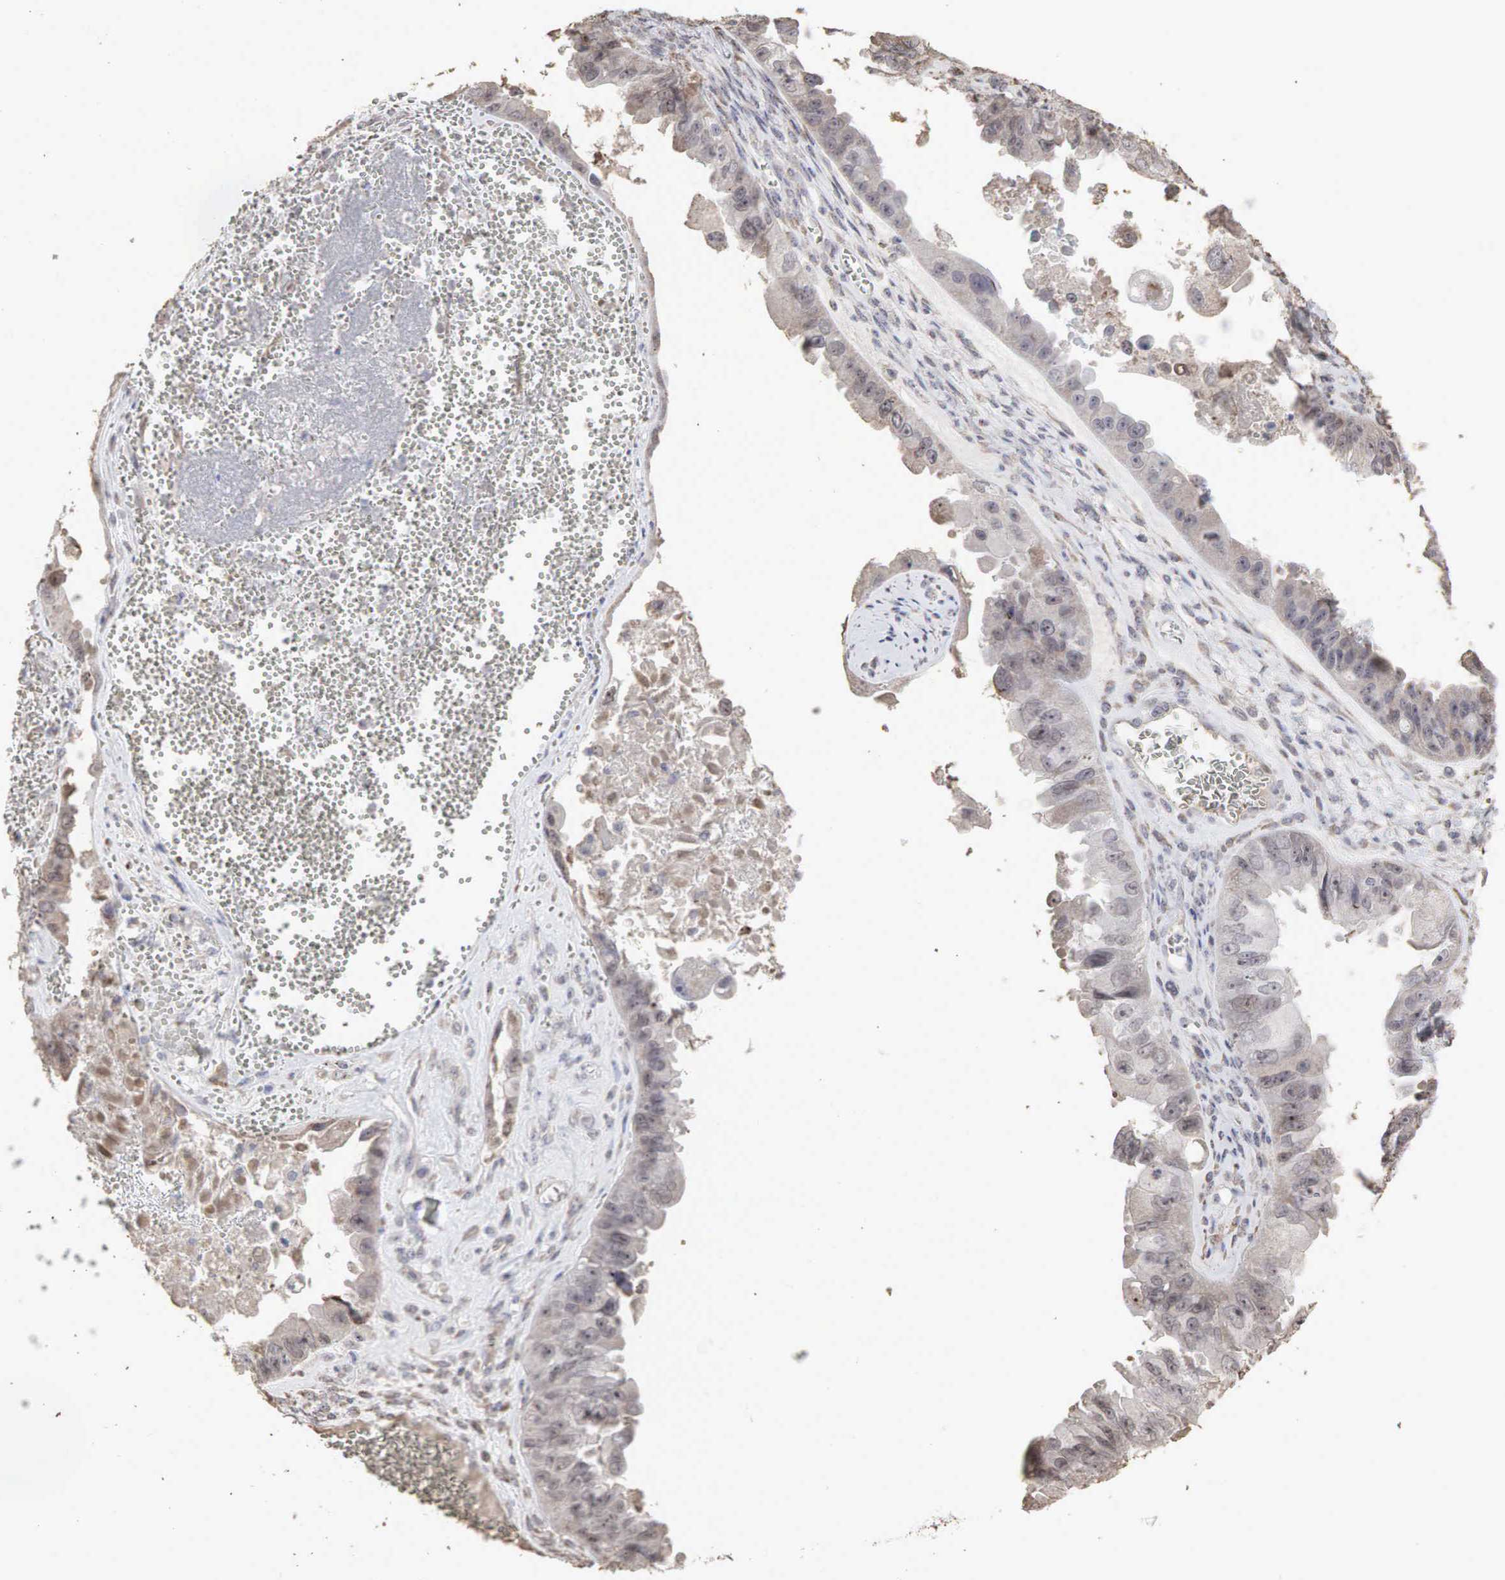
{"staining": {"intensity": "weak", "quantity": "25%-75%", "location": "cytoplasmic/membranous"}, "tissue": "ovarian cancer", "cell_type": "Tumor cells", "image_type": "cancer", "snomed": [{"axis": "morphology", "description": "Carcinoma, endometroid"}, {"axis": "topography", "description": "Ovary"}], "caption": "The image exhibits staining of ovarian cancer (endometroid carcinoma), revealing weak cytoplasmic/membranous protein expression (brown color) within tumor cells. (brown staining indicates protein expression, while blue staining denotes nuclei).", "gene": "DKC1", "patient": {"sex": "female", "age": 85}}